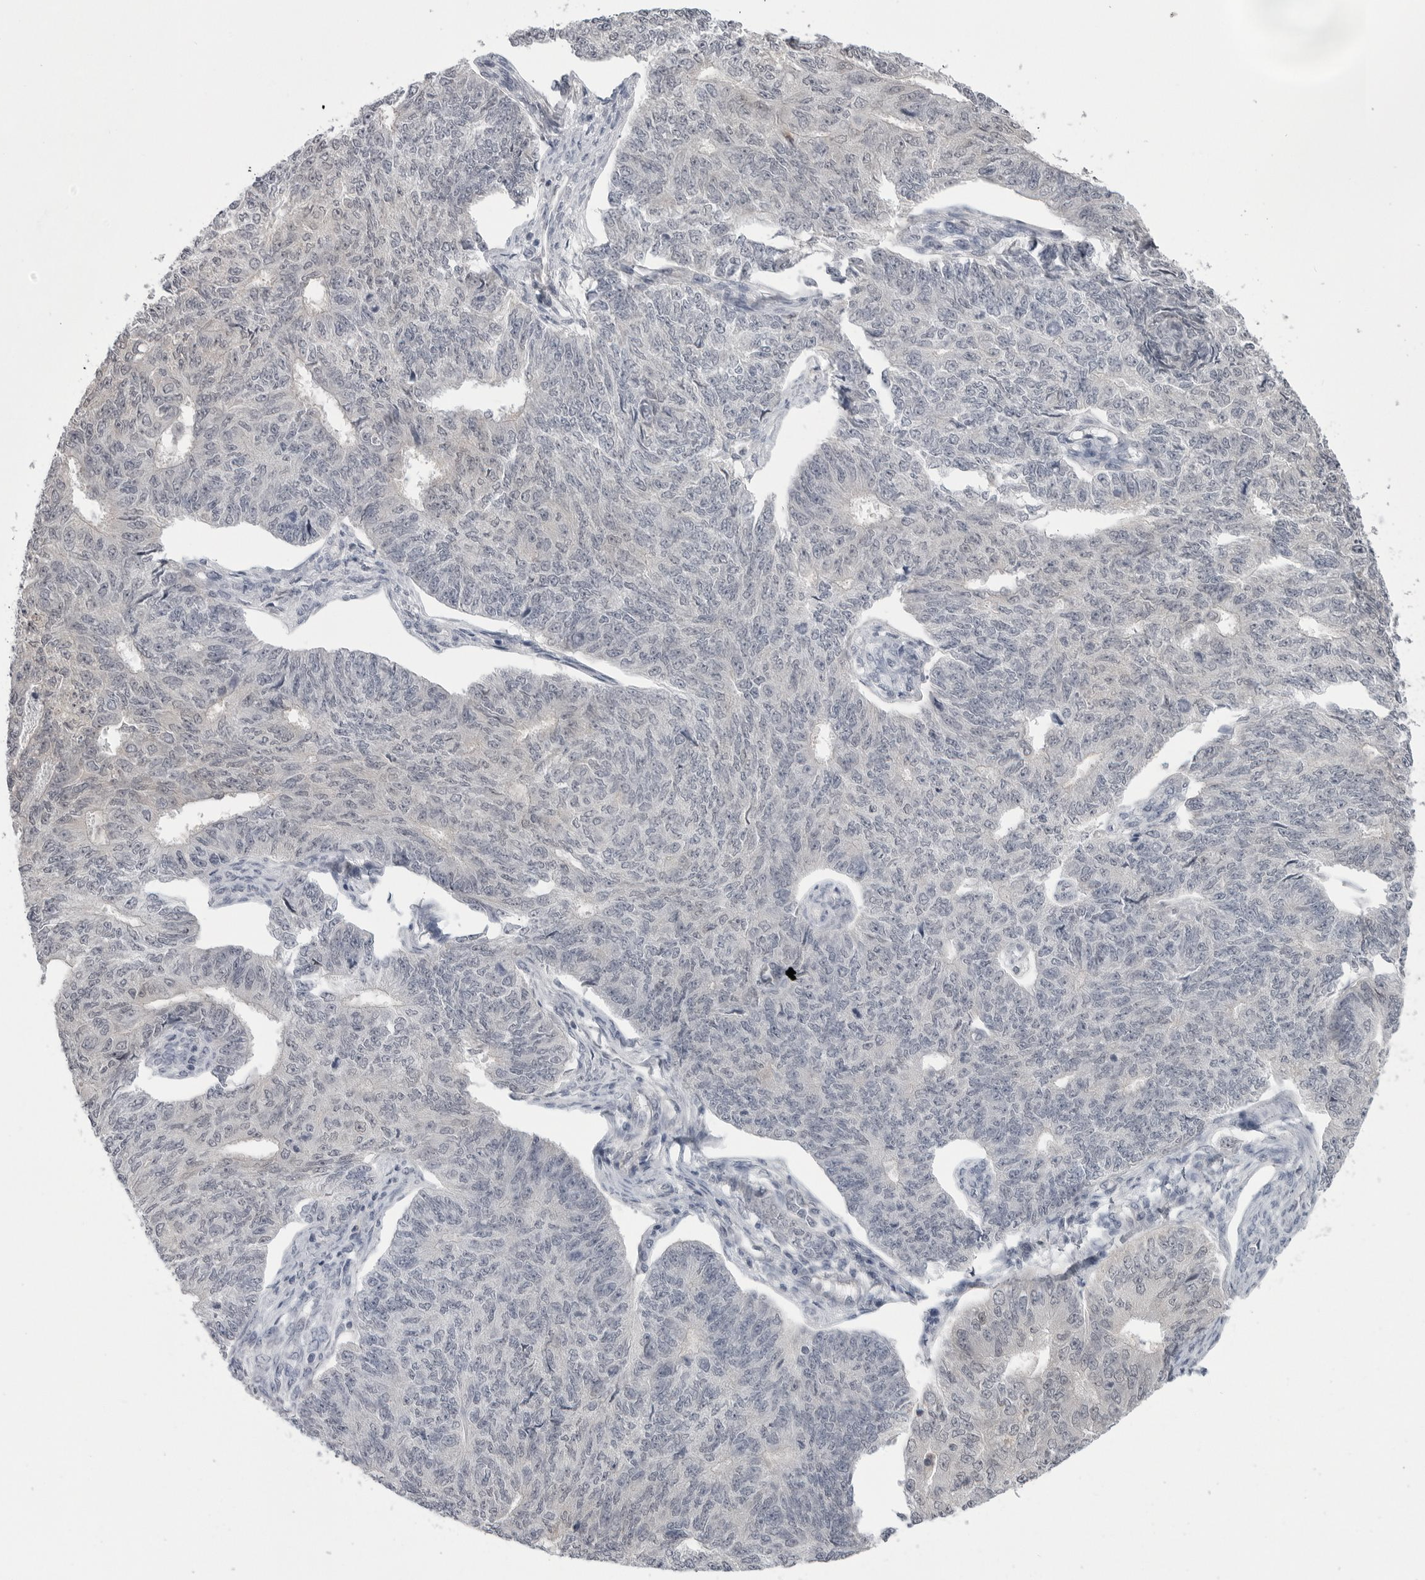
{"staining": {"intensity": "negative", "quantity": "none", "location": "none"}, "tissue": "endometrial cancer", "cell_type": "Tumor cells", "image_type": "cancer", "snomed": [{"axis": "morphology", "description": "Adenocarcinoma, NOS"}, {"axis": "topography", "description": "Endometrium"}], "caption": "The IHC histopathology image has no significant expression in tumor cells of adenocarcinoma (endometrial) tissue.", "gene": "PNPO", "patient": {"sex": "female", "age": 32}}